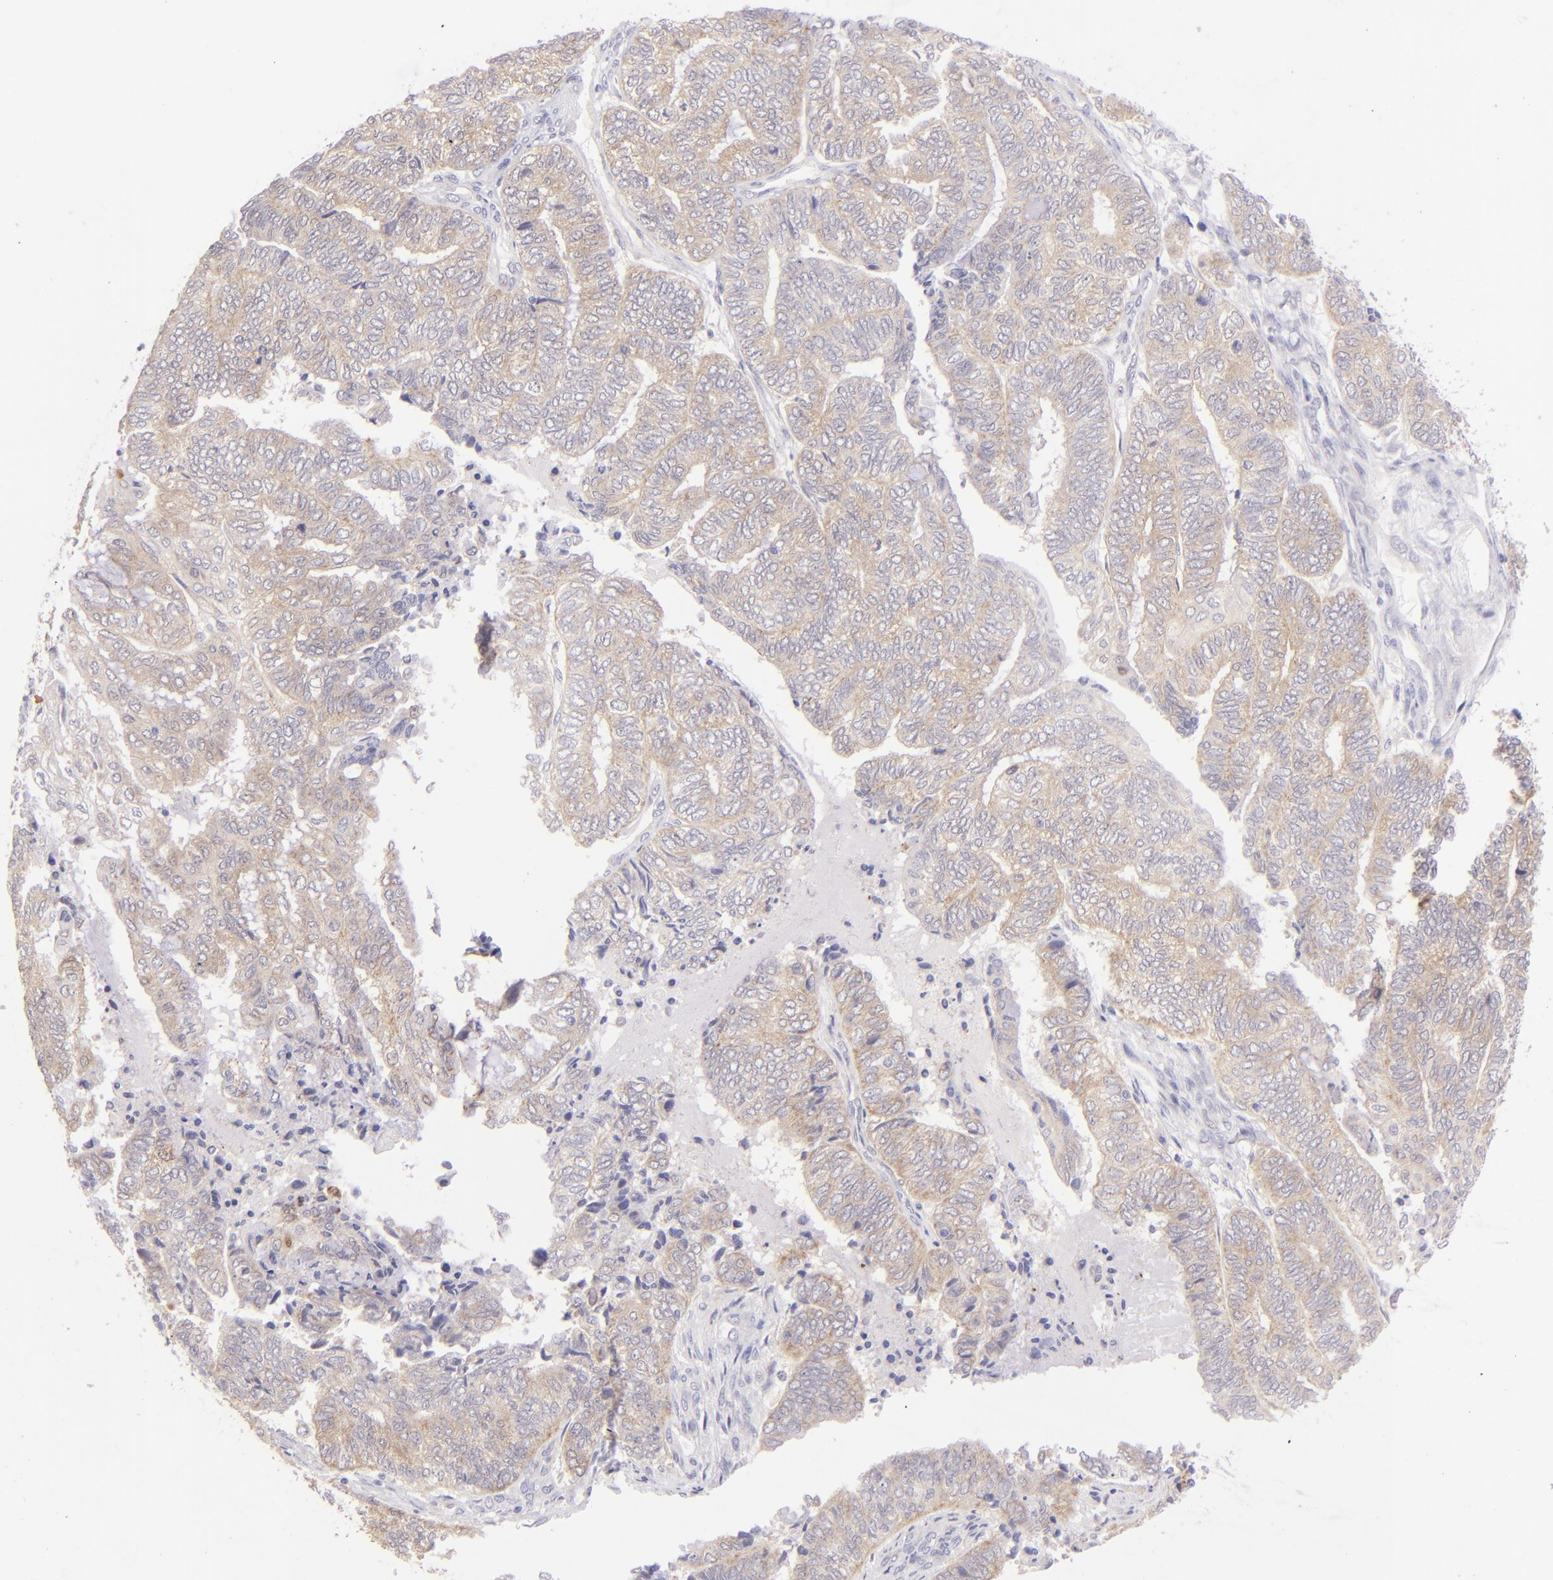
{"staining": {"intensity": "weak", "quantity": ">75%", "location": "cytoplasmic/membranous"}, "tissue": "endometrial cancer", "cell_type": "Tumor cells", "image_type": "cancer", "snomed": [{"axis": "morphology", "description": "Adenocarcinoma, NOS"}, {"axis": "topography", "description": "Uterus"}, {"axis": "topography", "description": "Endometrium"}], "caption": "High-magnification brightfield microscopy of endometrial cancer stained with DAB (brown) and counterstained with hematoxylin (blue). tumor cells exhibit weak cytoplasmic/membranous positivity is present in approximately>75% of cells. The protein of interest is stained brown, and the nuclei are stained in blue (DAB IHC with brightfield microscopy, high magnification).", "gene": "SH2D4A", "patient": {"sex": "female", "age": 70}}